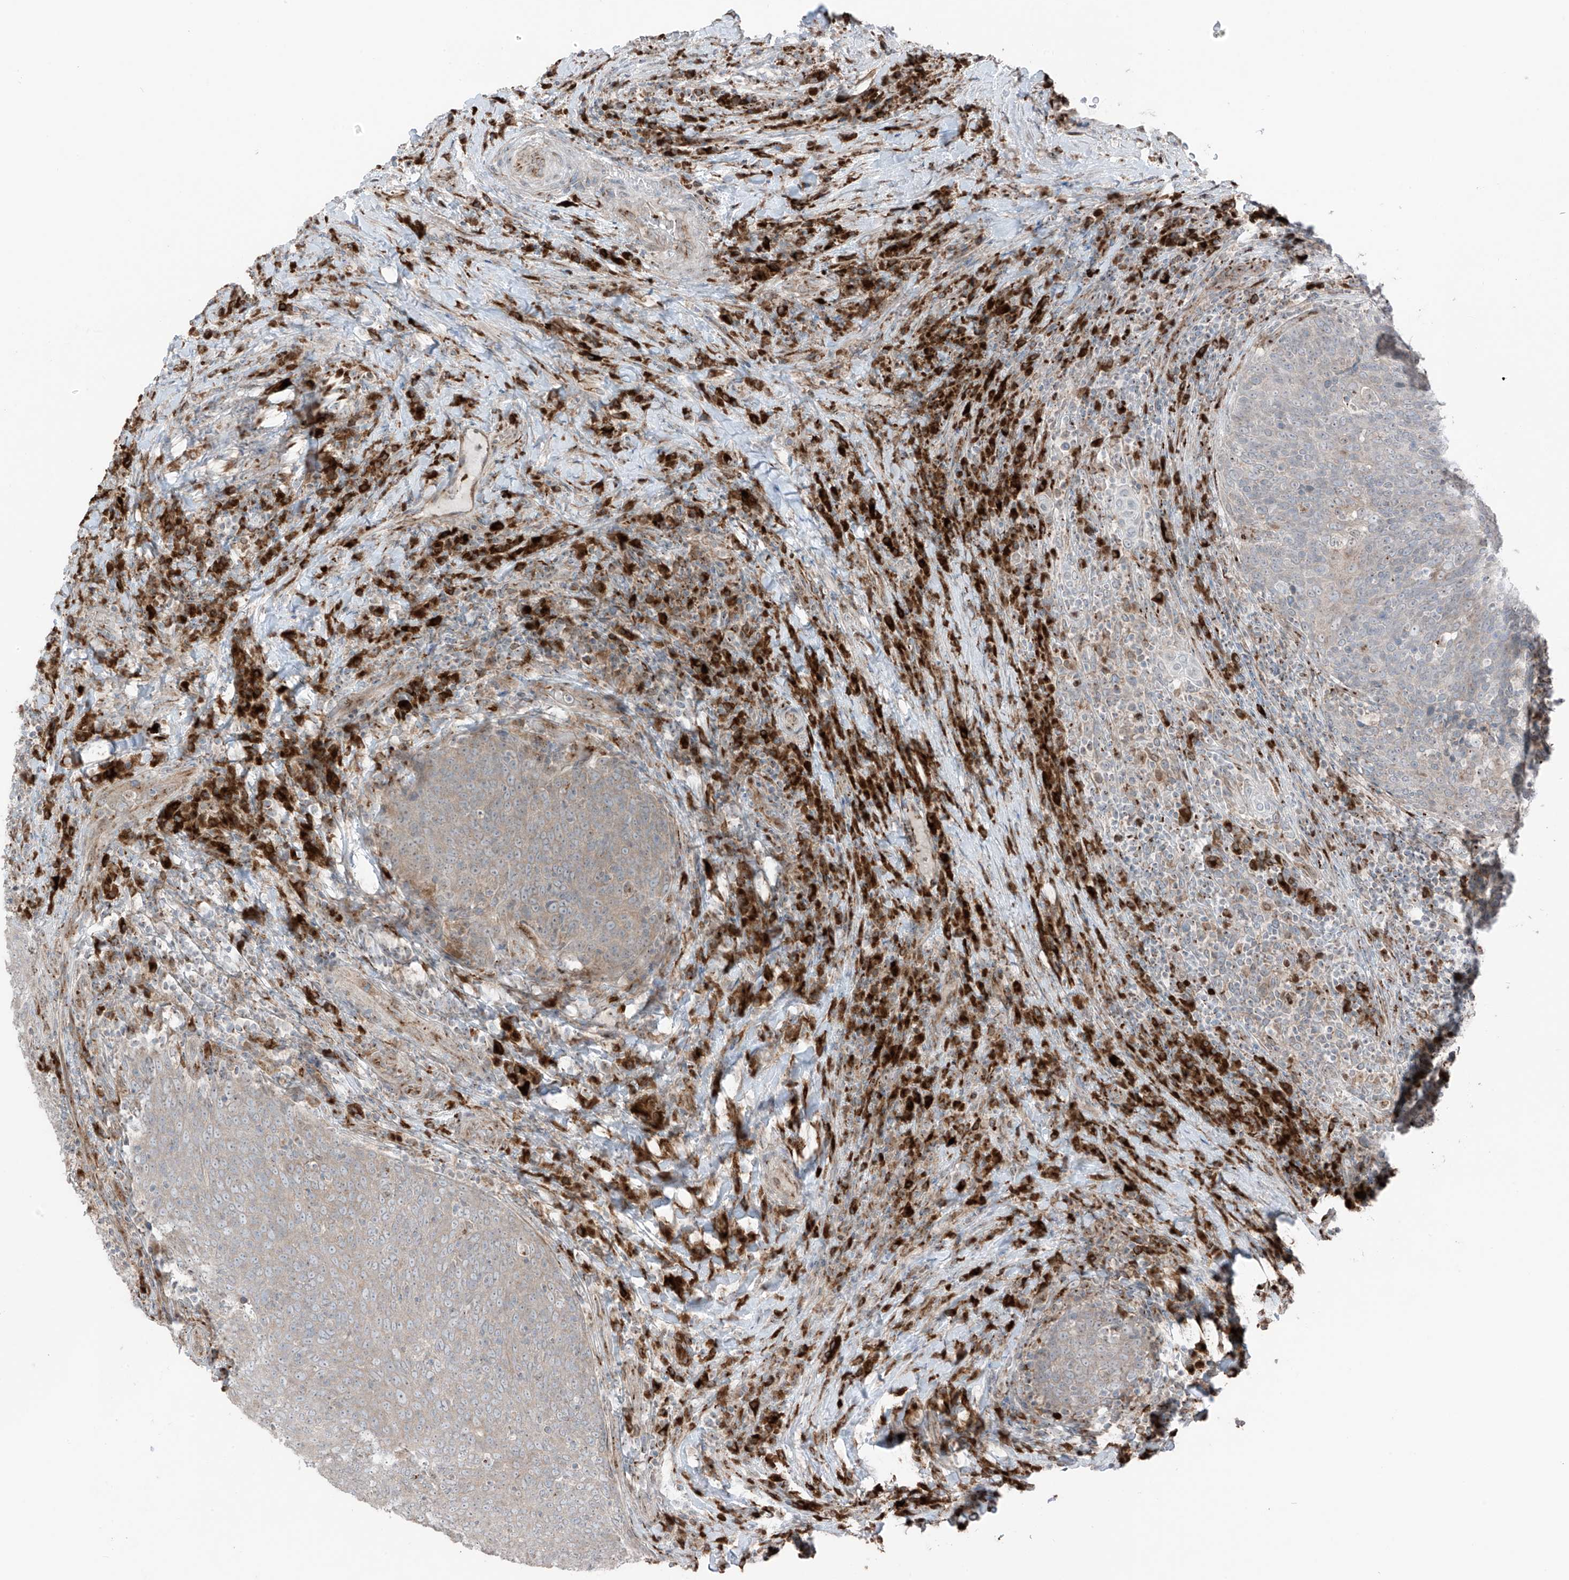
{"staining": {"intensity": "weak", "quantity": "<25%", "location": "cytoplasmic/membranous"}, "tissue": "head and neck cancer", "cell_type": "Tumor cells", "image_type": "cancer", "snomed": [{"axis": "morphology", "description": "Squamous cell carcinoma, NOS"}, {"axis": "morphology", "description": "Squamous cell carcinoma, metastatic, NOS"}, {"axis": "topography", "description": "Lymph node"}, {"axis": "topography", "description": "Head-Neck"}], "caption": "The immunohistochemistry (IHC) image has no significant positivity in tumor cells of head and neck metastatic squamous cell carcinoma tissue.", "gene": "ERLEC1", "patient": {"sex": "male", "age": 62}}